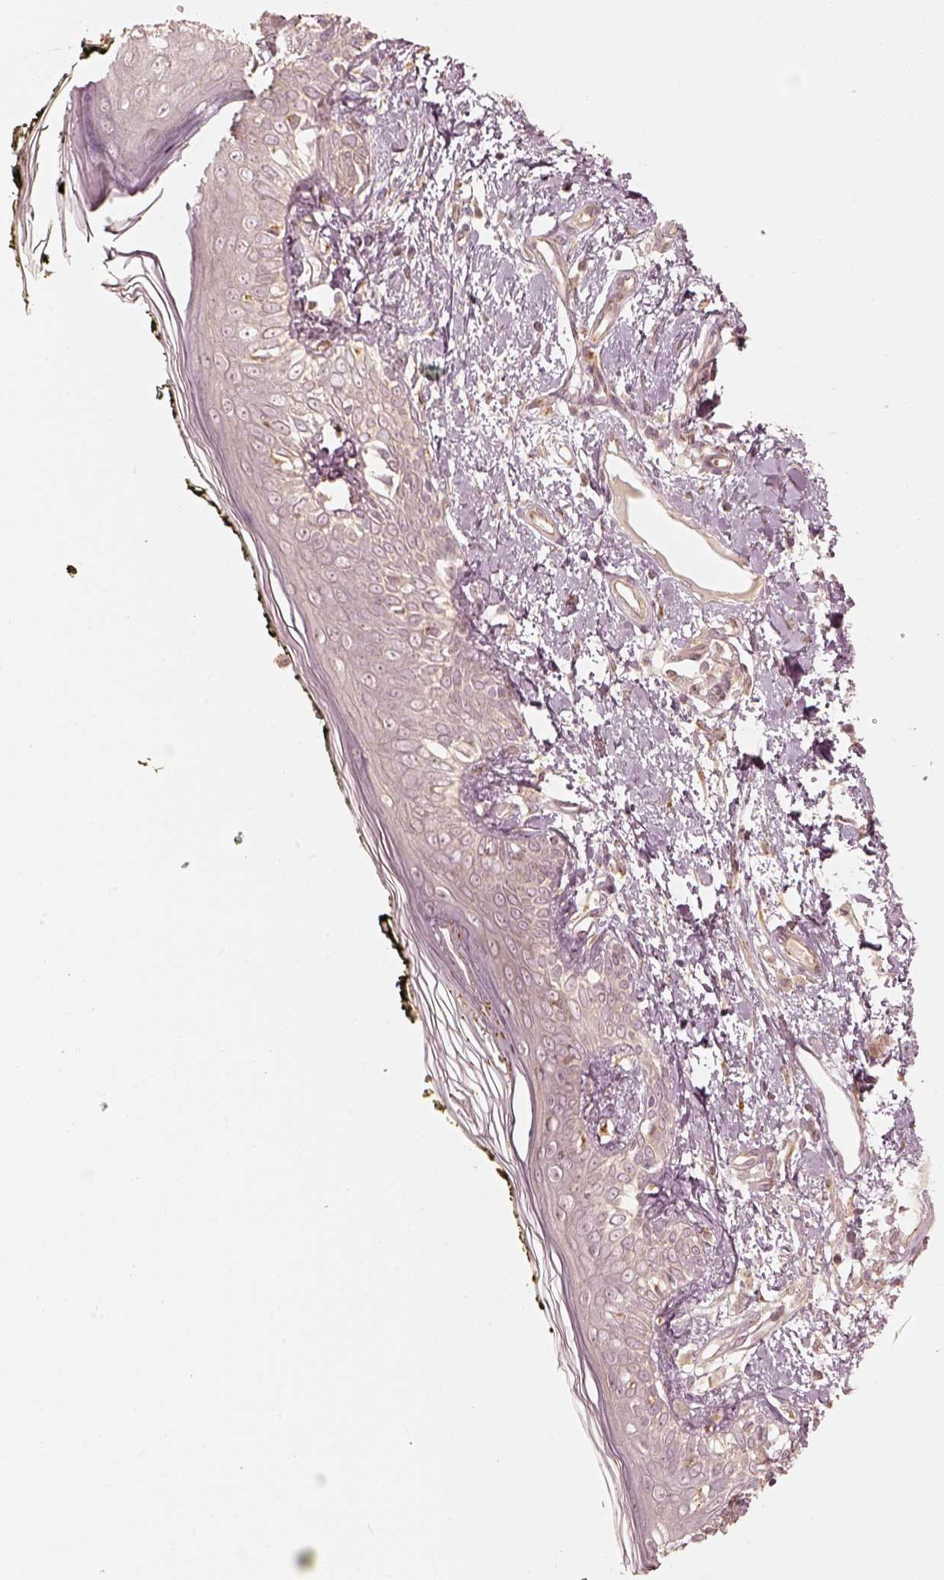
{"staining": {"intensity": "negative", "quantity": "none", "location": "none"}, "tissue": "skin", "cell_type": "Fibroblasts", "image_type": "normal", "snomed": [{"axis": "morphology", "description": "Normal tissue, NOS"}, {"axis": "topography", "description": "Skin"}], "caption": "Image shows no protein positivity in fibroblasts of normal skin. (DAB (3,3'-diaminobenzidine) immunohistochemistry, high magnification).", "gene": "GORASP2", "patient": {"sex": "male", "age": 76}}